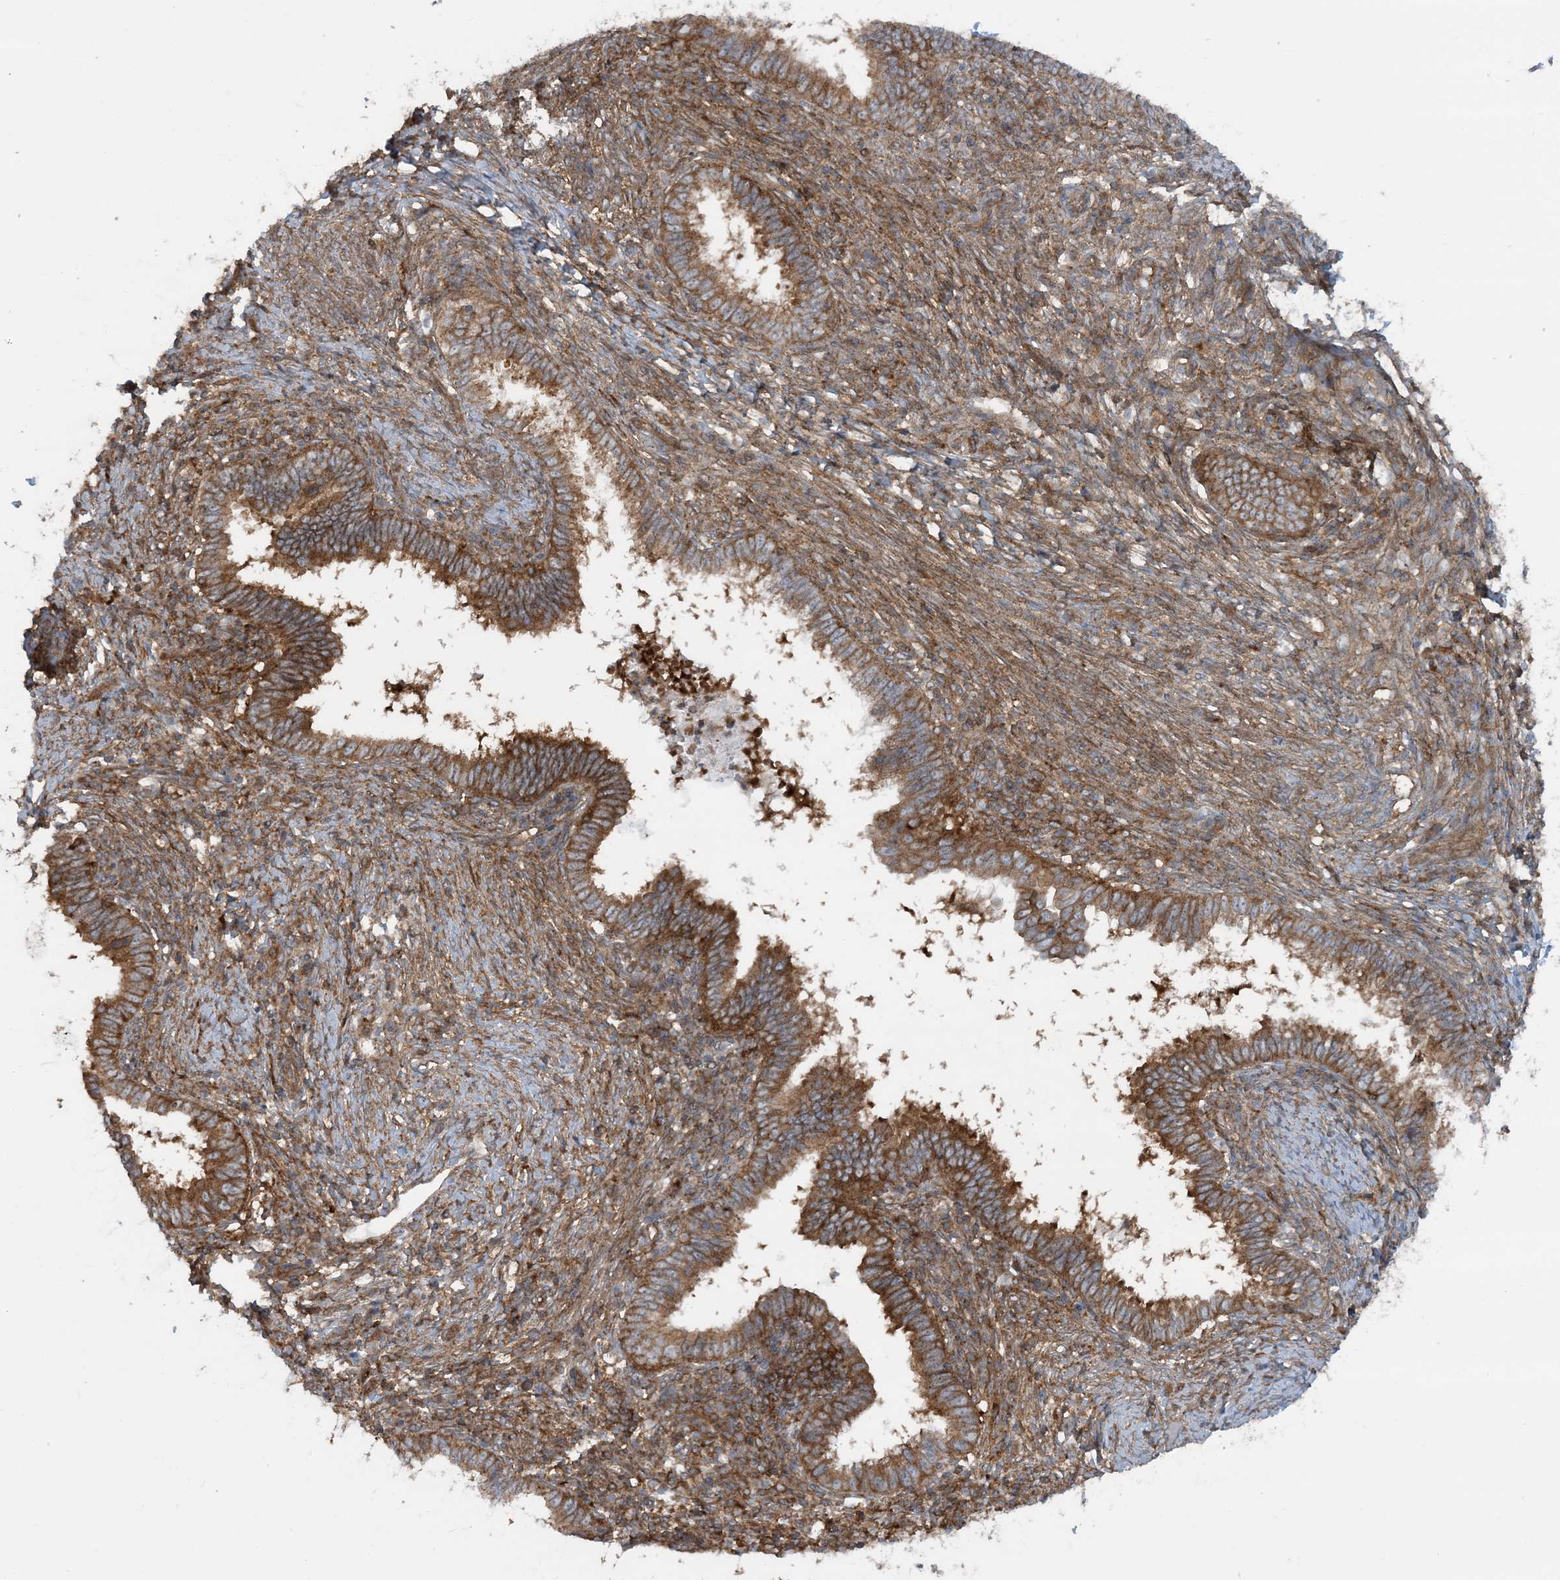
{"staining": {"intensity": "moderate", "quantity": ">75%", "location": "cytoplasmic/membranous"}, "tissue": "cervical cancer", "cell_type": "Tumor cells", "image_type": "cancer", "snomed": [{"axis": "morphology", "description": "Adenocarcinoma, NOS"}, {"axis": "topography", "description": "Cervix"}], "caption": "Immunohistochemical staining of adenocarcinoma (cervical) exhibits moderate cytoplasmic/membranous protein expression in about >75% of tumor cells. The staining was performed using DAB, with brown indicating positive protein expression. Nuclei are stained blue with hematoxylin.", "gene": "STAM2", "patient": {"sex": "female", "age": 36}}